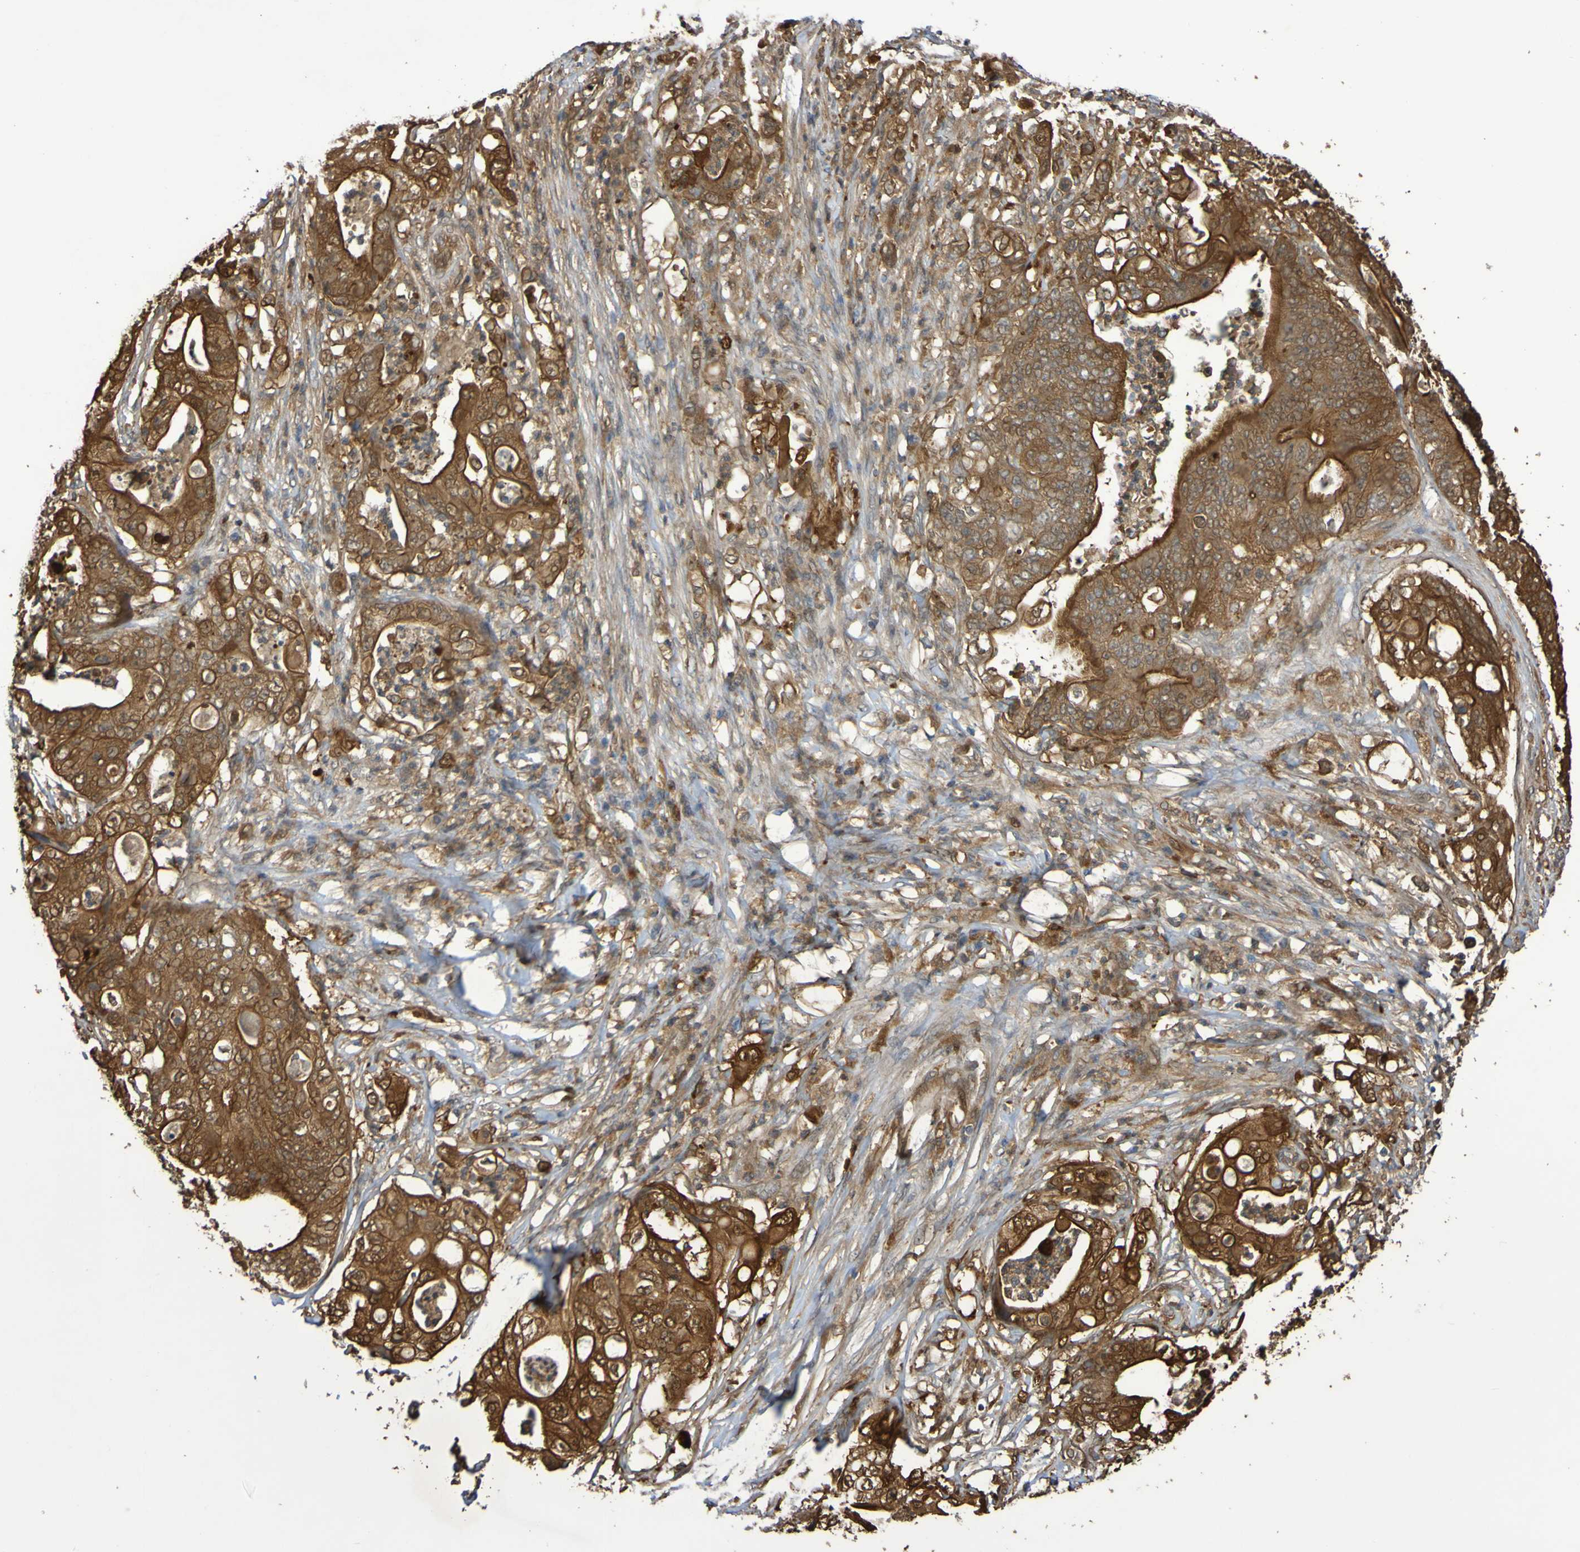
{"staining": {"intensity": "strong", "quantity": ">75%", "location": "cytoplasmic/membranous"}, "tissue": "stomach cancer", "cell_type": "Tumor cells", "image_type": "cancer", "snomed": [{"axis": "morphology", "description": "Adenocarcinoma, NOS"}, {"axis": "topography", "description": "Stomach"}], "caption": "Protein expression analysis of stomach cancer (adenocarcinoma) displays strong cytoplasmic/membranous positivity in approximately >75% of tumor cells.", "gene": "SERPINB6", "patient": {"sex": "female", "age": 73}}